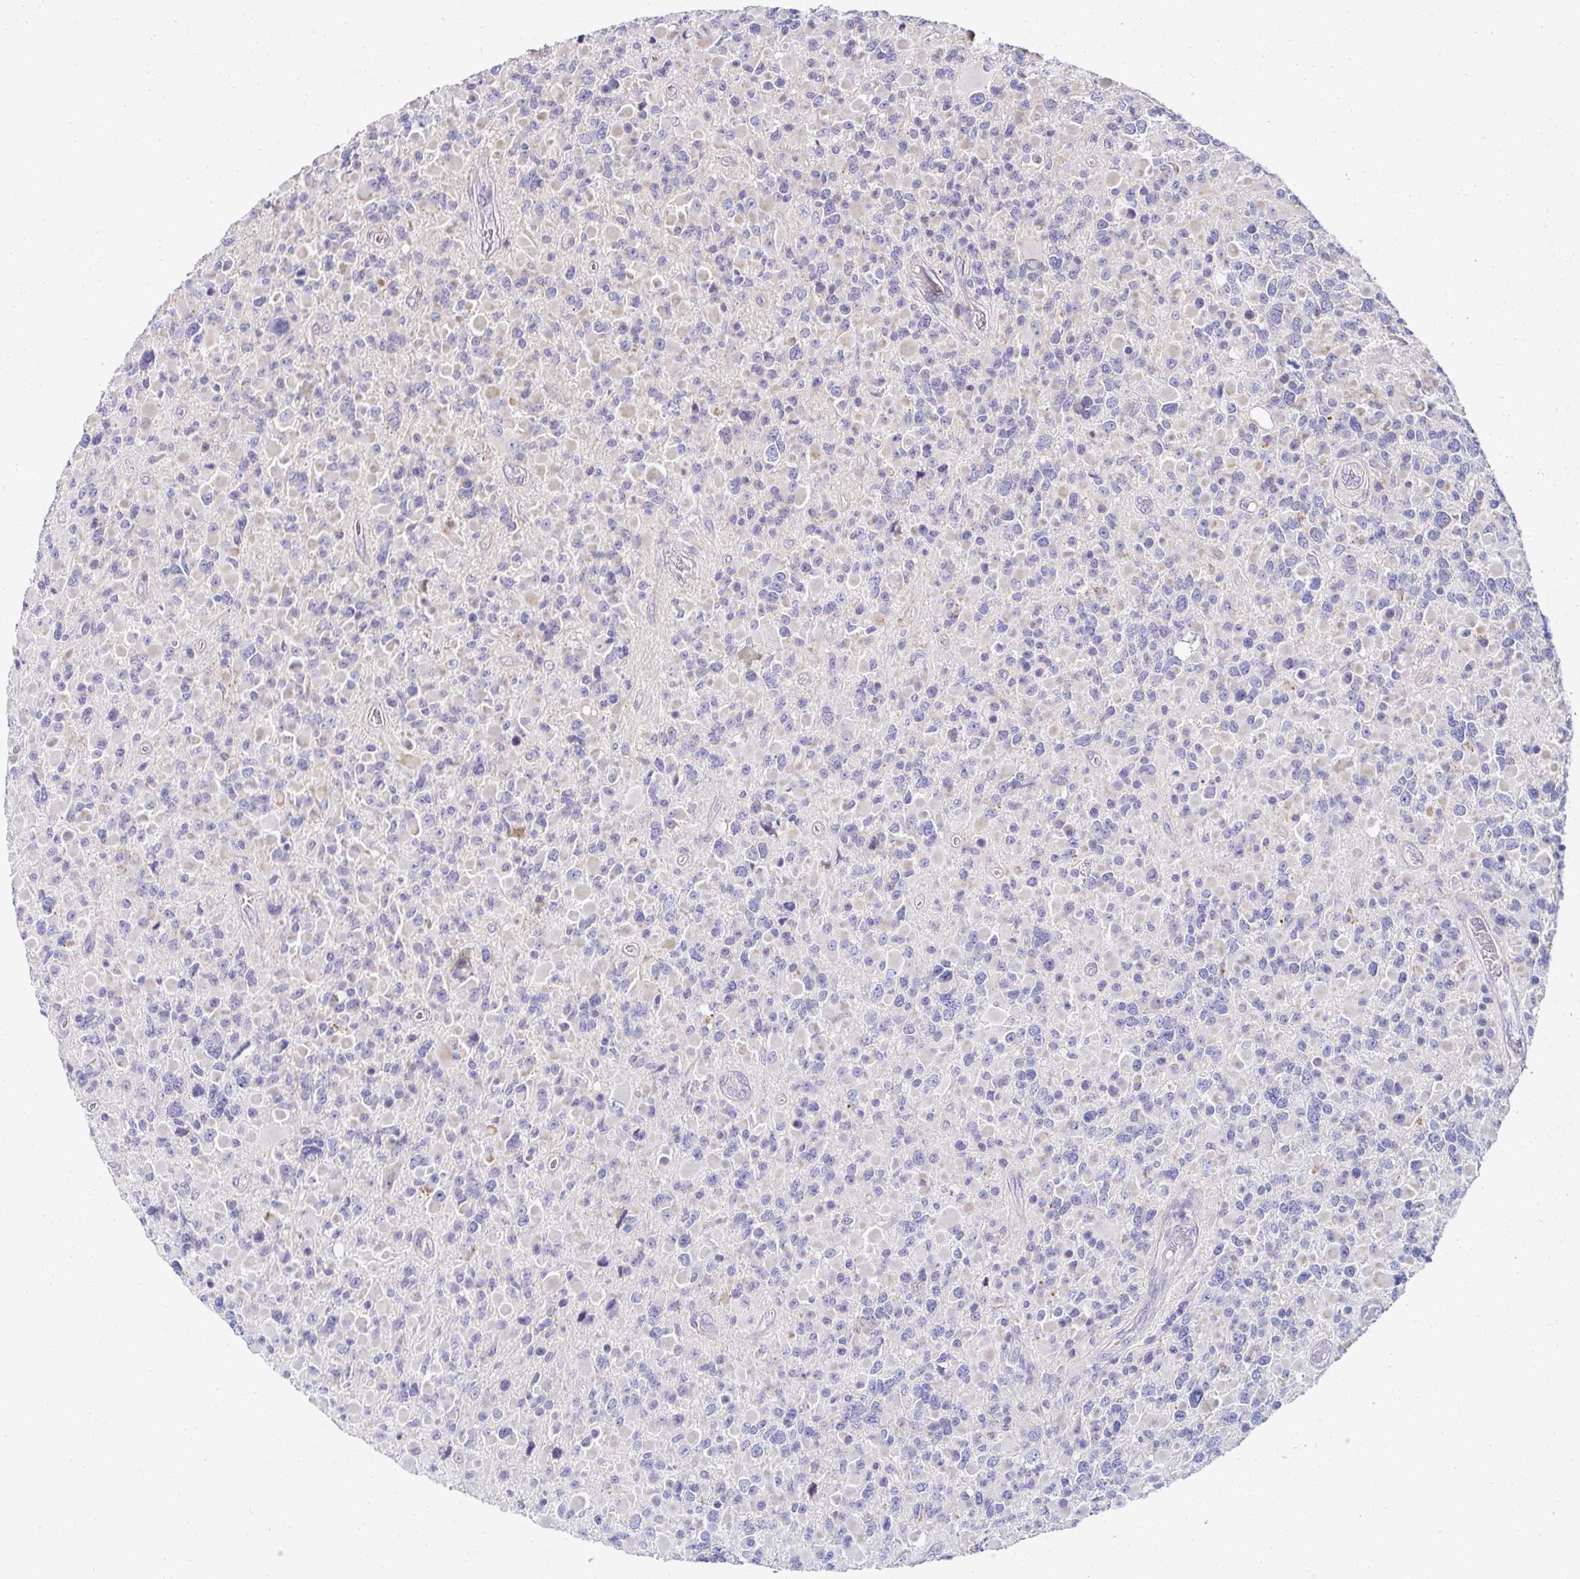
{"staining": {"intensity": "negative", "quantity": "none", "location": "none"}, "tissue": "glioma", "cell_type": "Tumor cells", "image_type": "cancer", "snomed": [{"axis": "morphology", "description": "Glioma, malignant, High grade"}, {"axis": "topography", "description": "Brain"}], "caption": "A photomicrograph of human malignant high-grade glioma is negative for staining in tumor cells.", "gene": "AKAP14", "patient": {"sex": "female", "age": 40}}